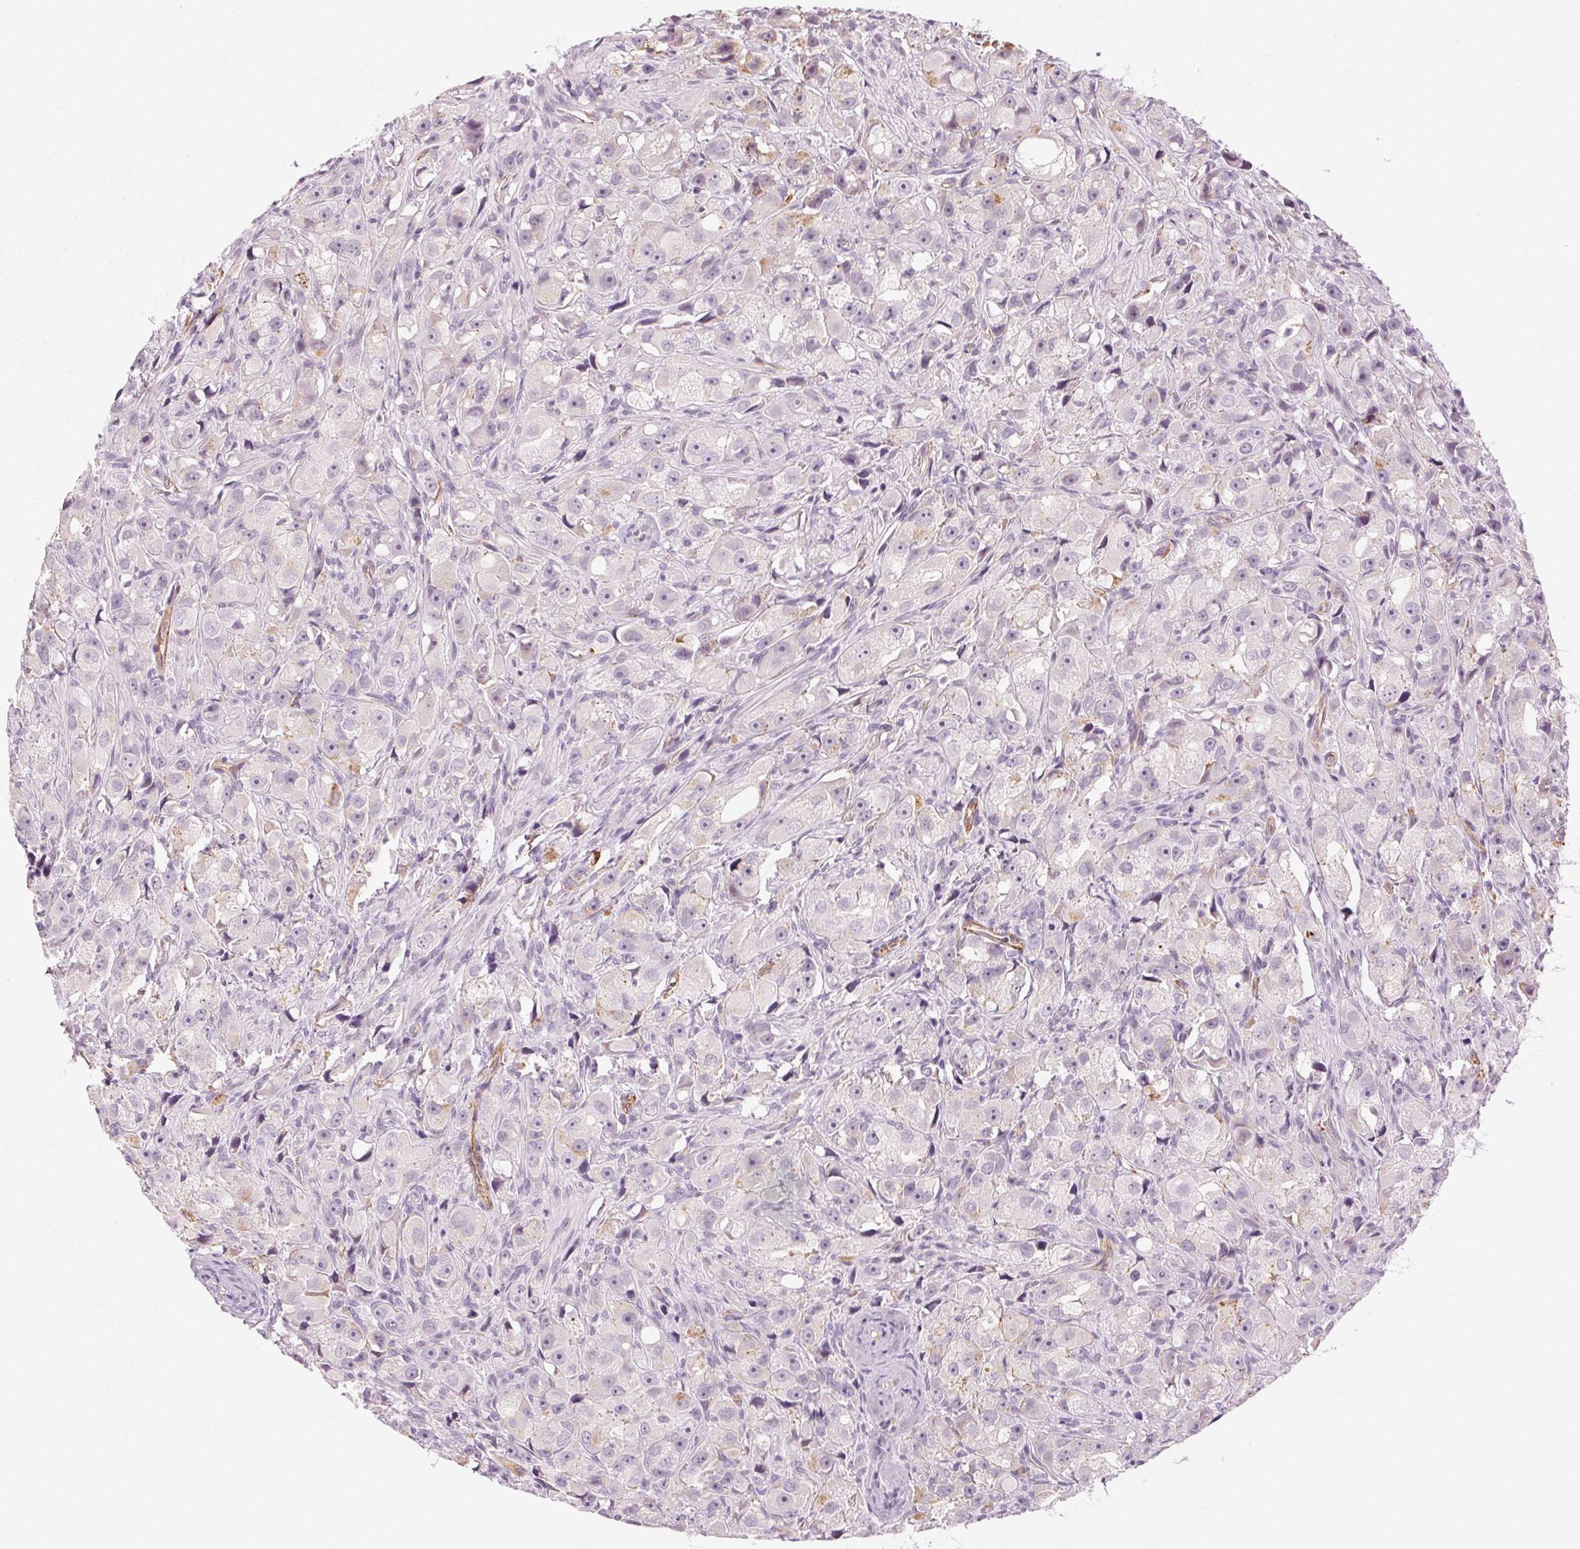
{"staining": {"intensity": "negative", "quantity": "none", "location": "none"}, "tissue": "prostate cancer", "cell_type": "Tumor cells", "image_type": "cancer", "snomed": [{"axis": "morphology", "description": "Adenocarcinoma, High grade"}, {"axis": "topography", "description": "Prostate"}], "caption": "An immunohistochemistry image of prostate adenocarcinoma (high-grade) is shown. There is no staining in tumor cells of prostate adenocarcinoma (high-grade).", "gene": "AIF1L", "patient": {"sex": "male", "age": 75}}